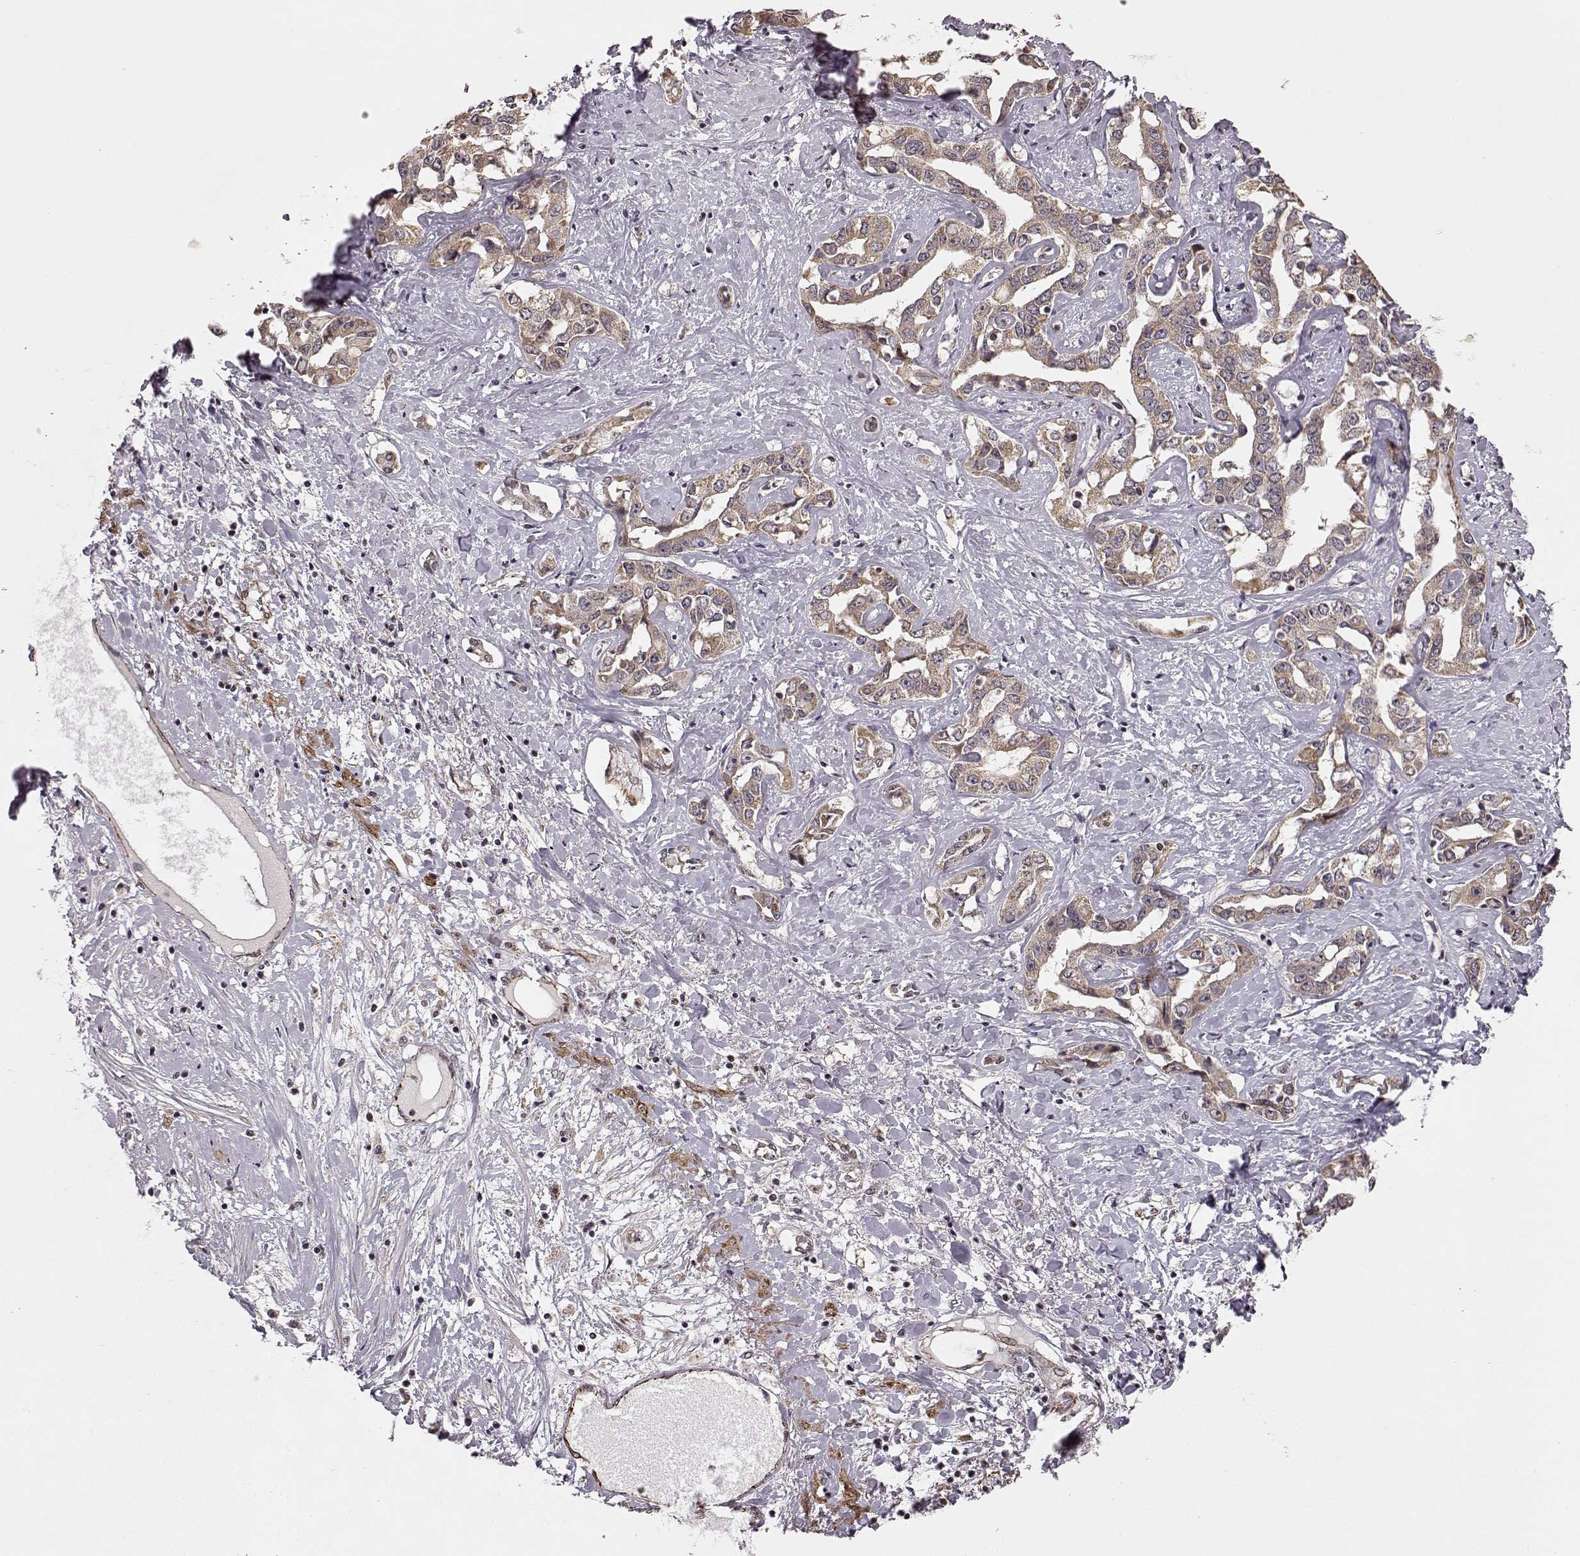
{"staining": {"intensity": "weak", "quantity": ">75%", "location": "cytoplasmic/membranous"}, "tissue": "liver cancer", "cell_type": "Tumor cells", "image_type": "cancer", "snomed": [{"axis": "morphology", "description": "Cholangiocarcinoma"}, {"axis": "topography", "description": "Liver"}], "caption": "Immunohistochemical staining of human liver cholangiocarcinoma demonstrates weak cytoplasmic/membranous protein staining in about >75% of tumor cells.", "gene": "BACH2", "patient": {"sex": "male", "age": 59}}